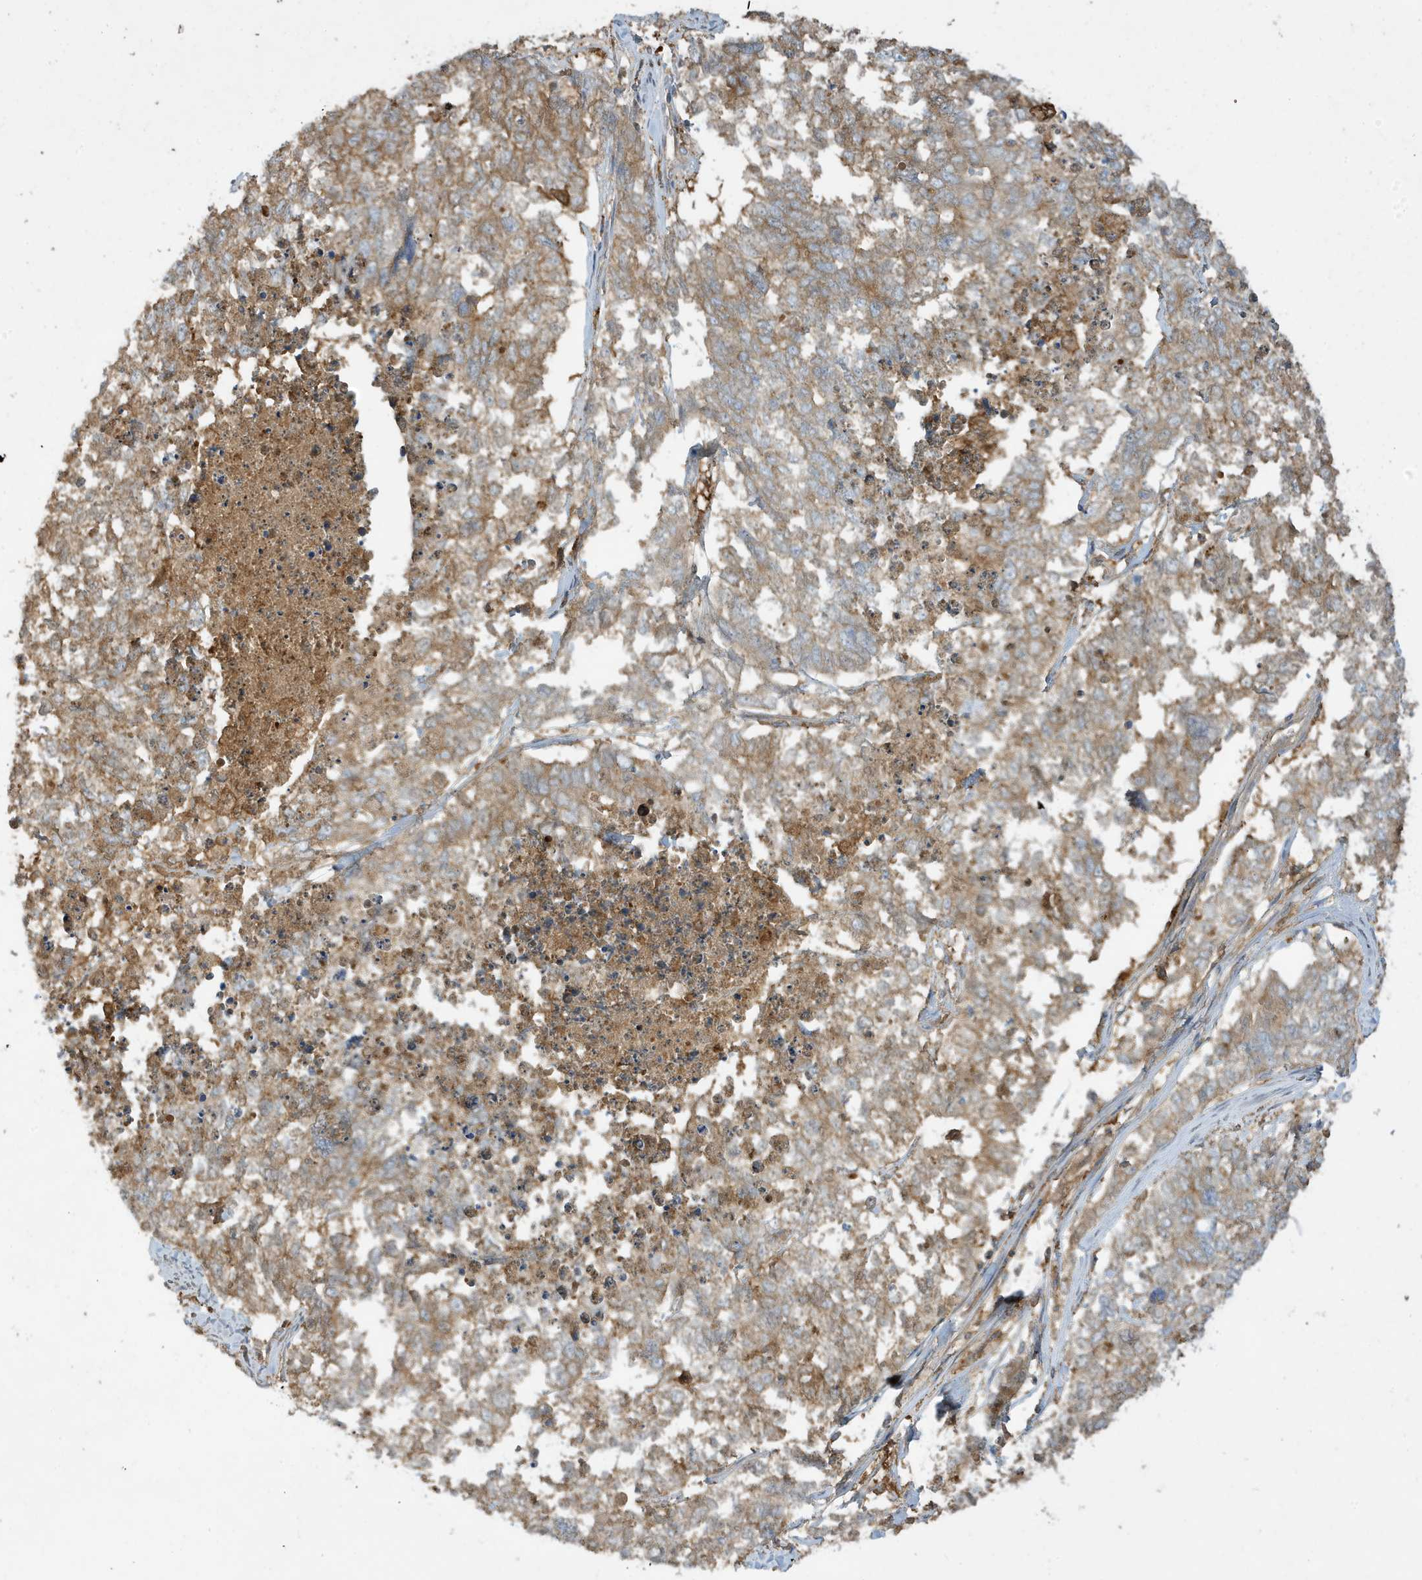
{"staining": {"intensity": "moderate", "quantity": ">75%", "location": "cytoplasmic/membranous"}, "tissue": "cervical cancer", "cell_type": "Tumor cells", "image_type": "cancer", "snomed": [{"axis": "morphology", "description": "Squamous cell carcinoma, NOS"}, {"axis": "topography", "description": "Cervix"}], "caption": "About >75% of tumor cells in cervical cancer (squamous cell carcinoma) show moderate cytoplasmic/membranous protein staining as visualized by brown immunohistochemical staining.", "gene": "ABTB1", "patient": {"sex": "female", "age": 63}}